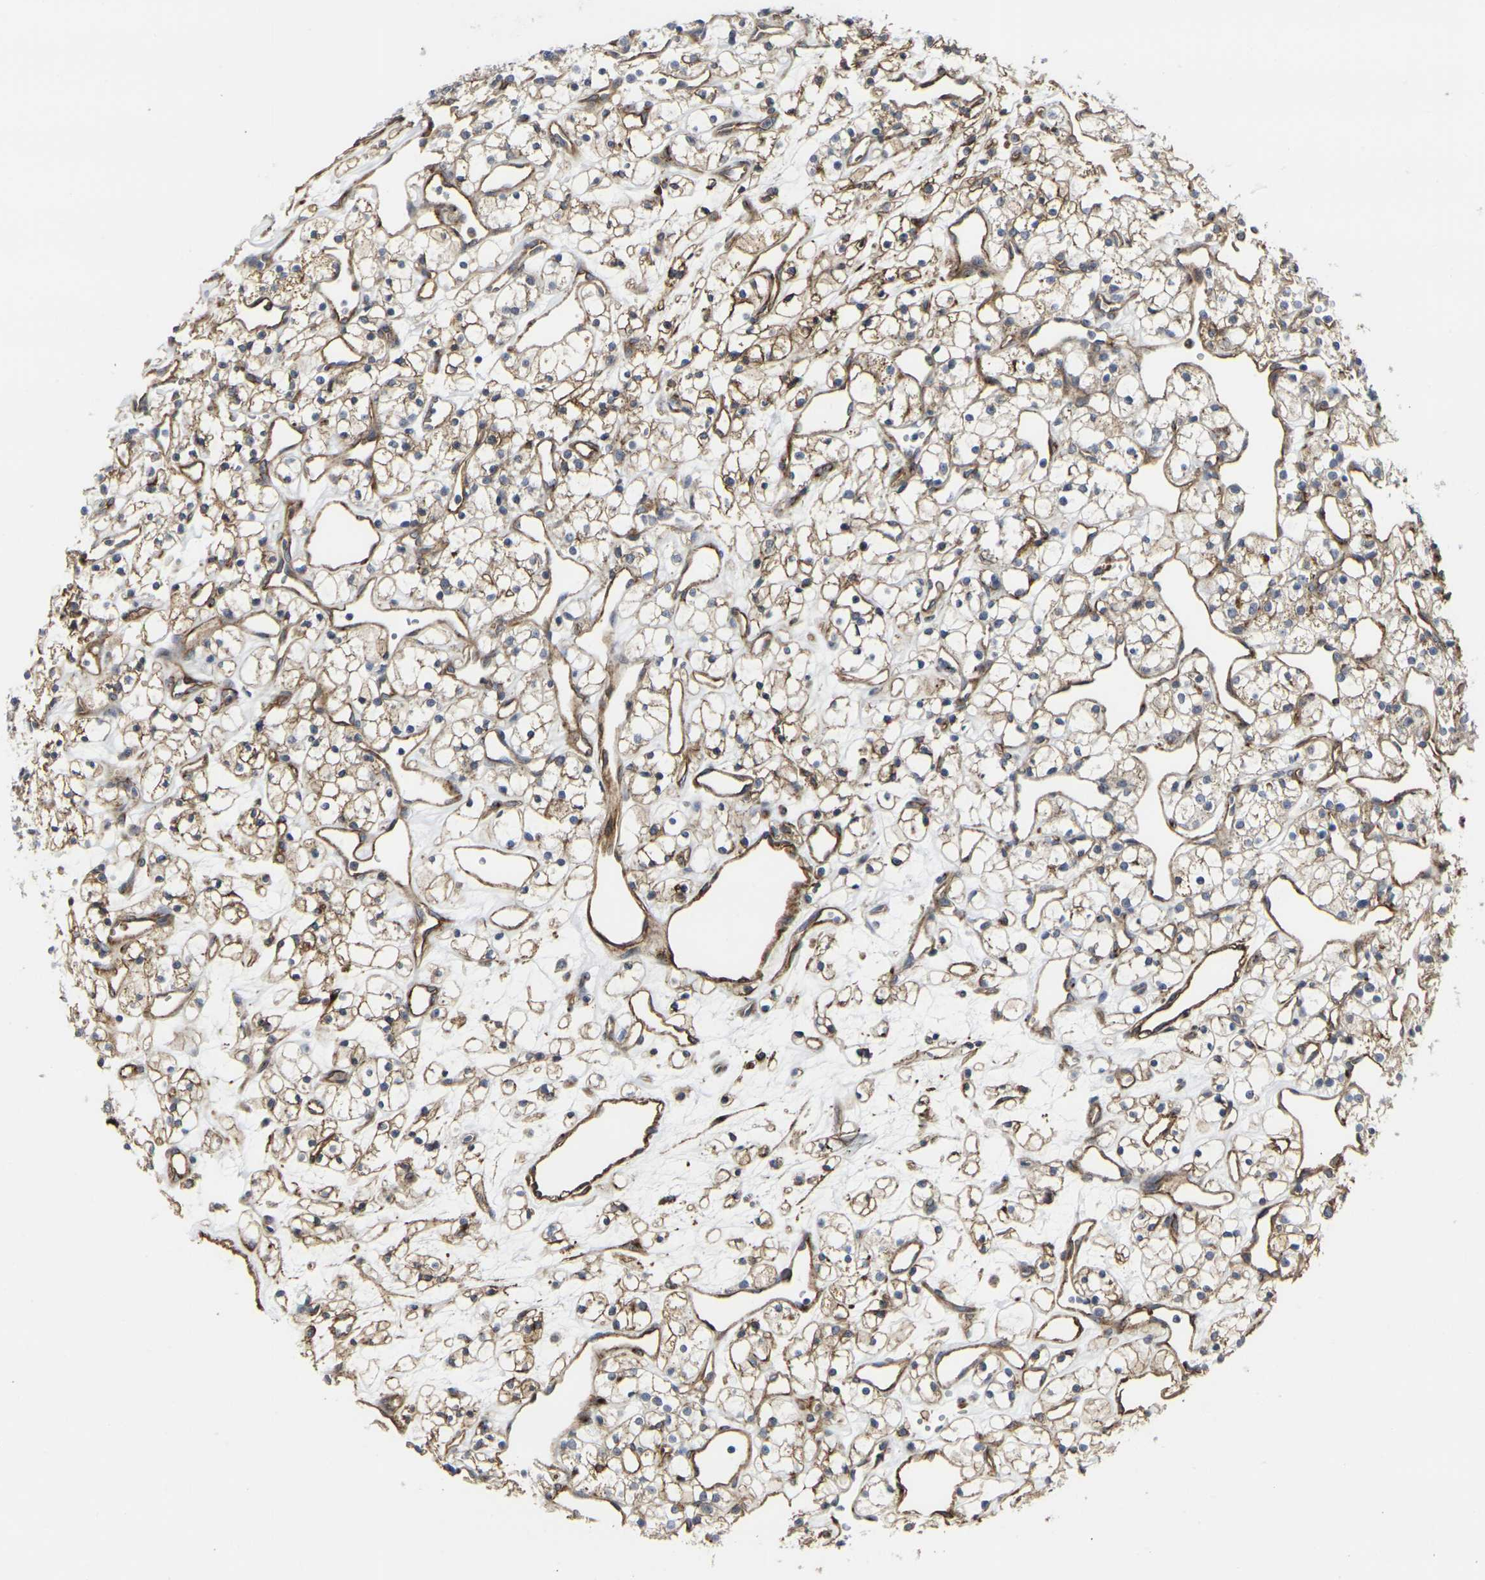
{"staining": {"intensity": "moderate", "quantity": "<25%", "location": "cytoplasmic/membranous"}, "tissue": "renal cancer", "cell_type": "Tumor cells", "image_type": "cancer", "snomed": [{"axis": "morphology", "description": "Adenocarcinoma, NOS"}, {"axis": "topography", "description": "Kidney"}], "caption": "This image exhibits immunohistochemistry staining of human renal adenocarcinoma, with low moderate cytoplasmic/membranous positivity in about <25% of tumor cells.", "gene": "MYOF", "patient": {"sex": "female", "age": 60}}